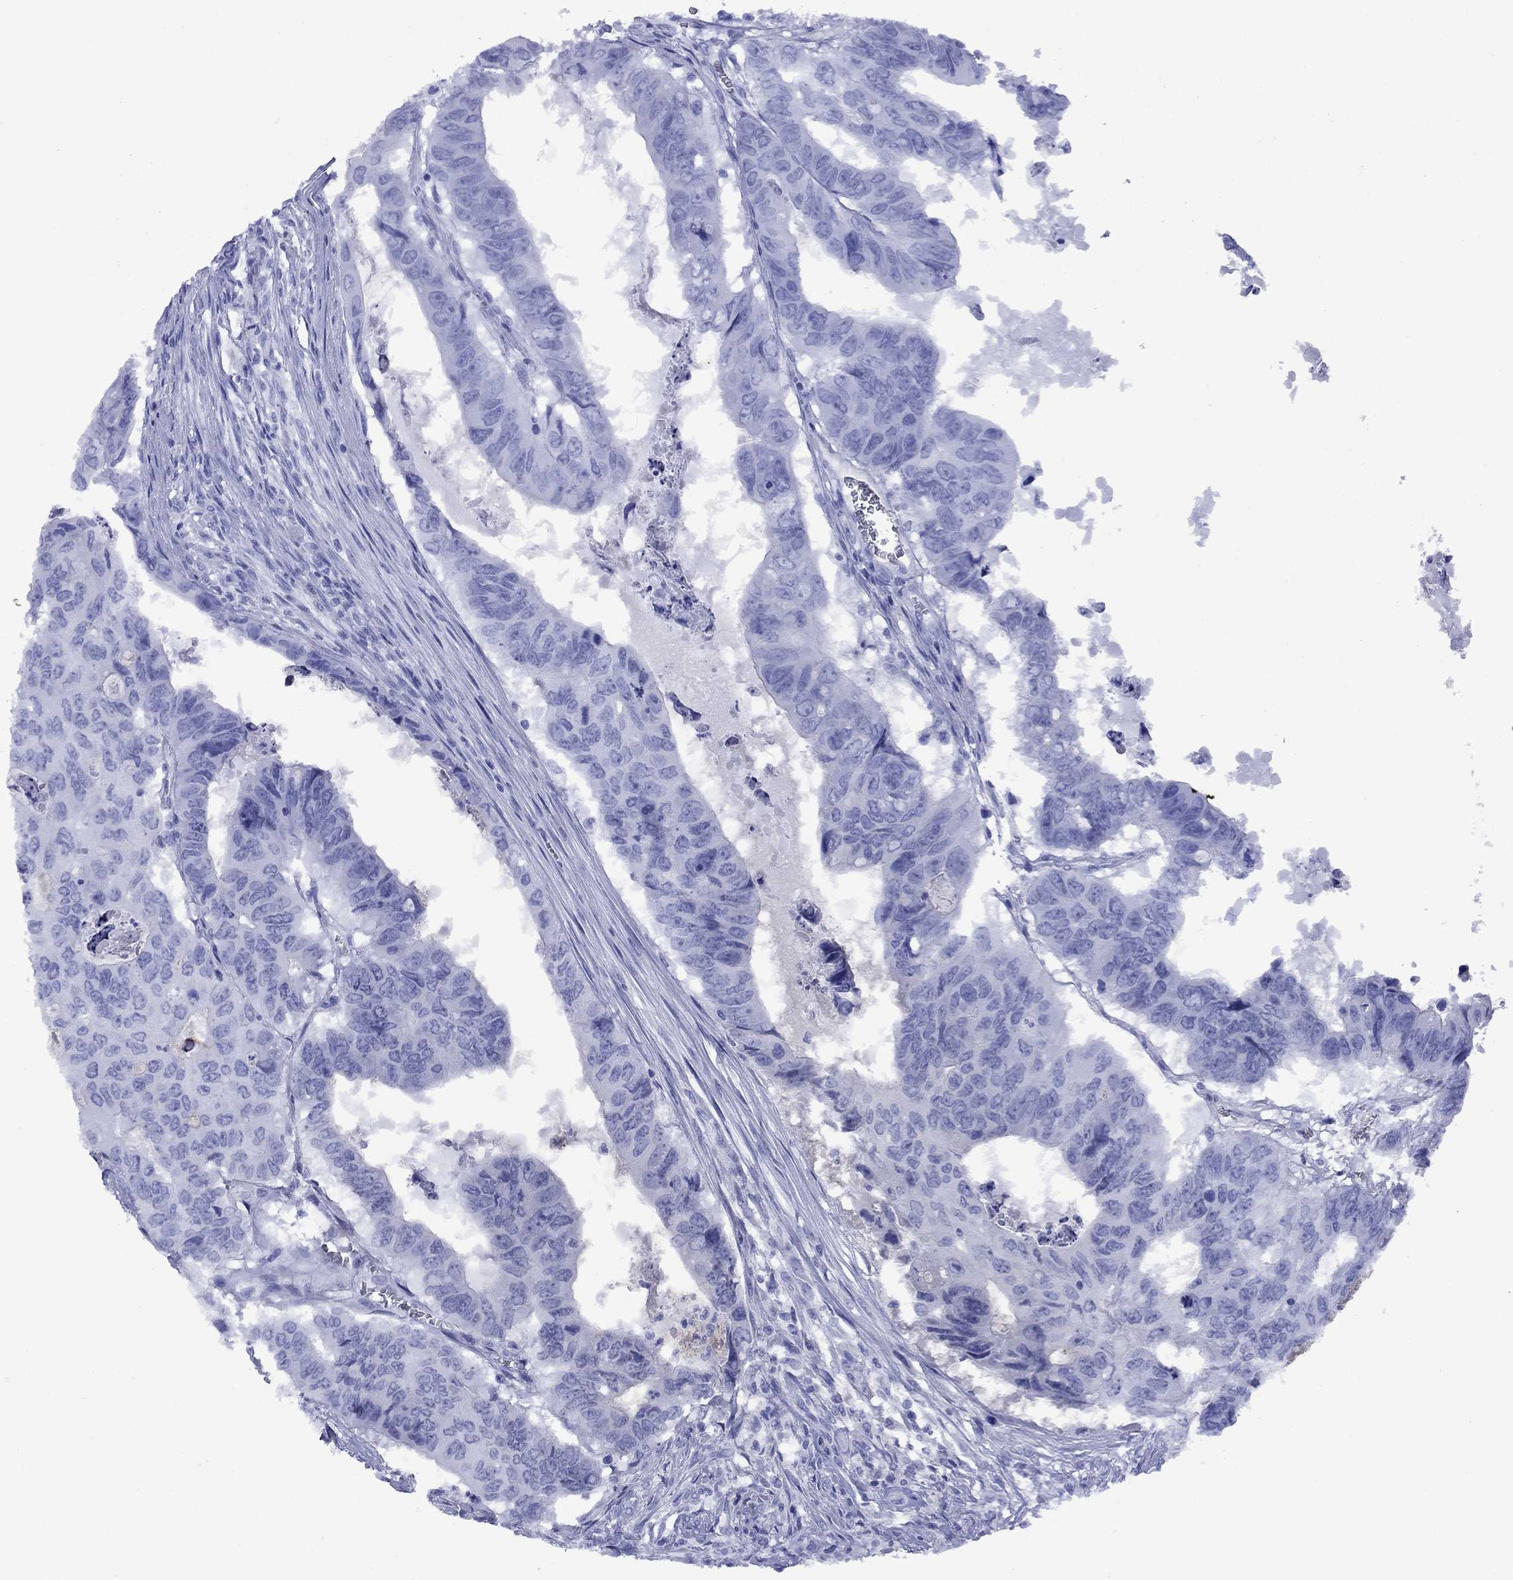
{"staining": {"intensity": "negative", "quantity": "none", "location": "none"}, "tissue": "colorectal cancer", "cell_type": "Tumor cells", "image_type": "cancer", "snomed": [{"axis": "morphology", "description": "Adenocarcinoma, NOS"}, {"axis": "topography", "description": "Colon"}], "caption": "Colorectal cancer (adenocarcinoma) stained for a protein using immunohistochemistry (IHC) shows no expression tumor cells.", "gene": "APOA2", "patient": {"sex": "male", "age": 79}}